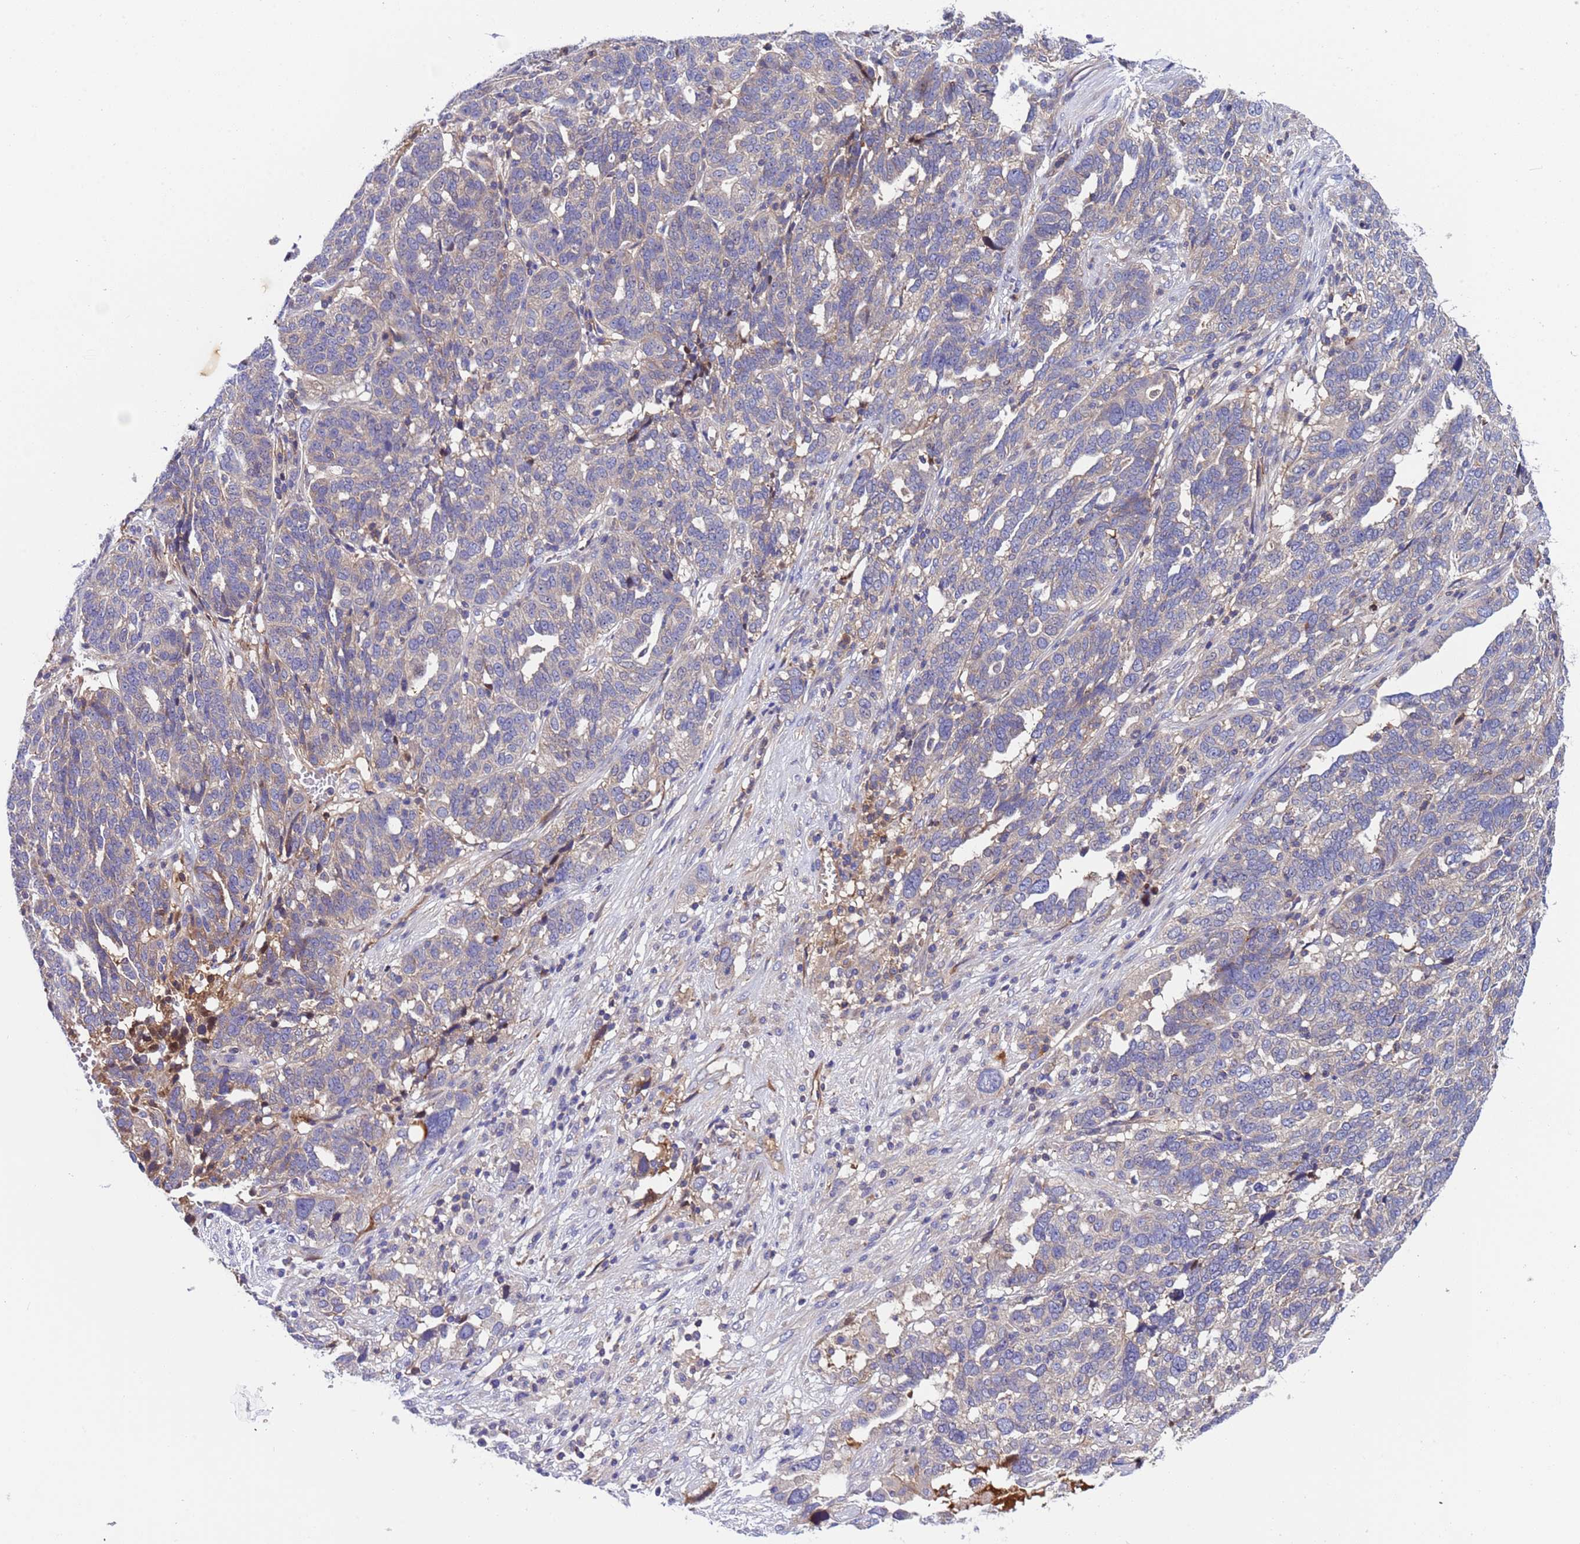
{"staining": {"intensity": "negative", "quantity": "none", "location": "none"}, "tissue": "ovarian cancer", "cell_type": "Tumor cells", "image_type": "cancer", "snomed": [{"axis": "morphology", "description": "Cystadenocarcinoma, serous, NOS"}, {"axis": "topography", "description": "Ovary"}], "caption": "Immunohistochemistry histopathology image of human ovarian serous cystadenocarcinoma stained for a protein (brown), which shows no expression in tumor cells. Nuclei are stained in blue.", "gene": "PARP16", "patient": {"sex": "female", "age": 59}}